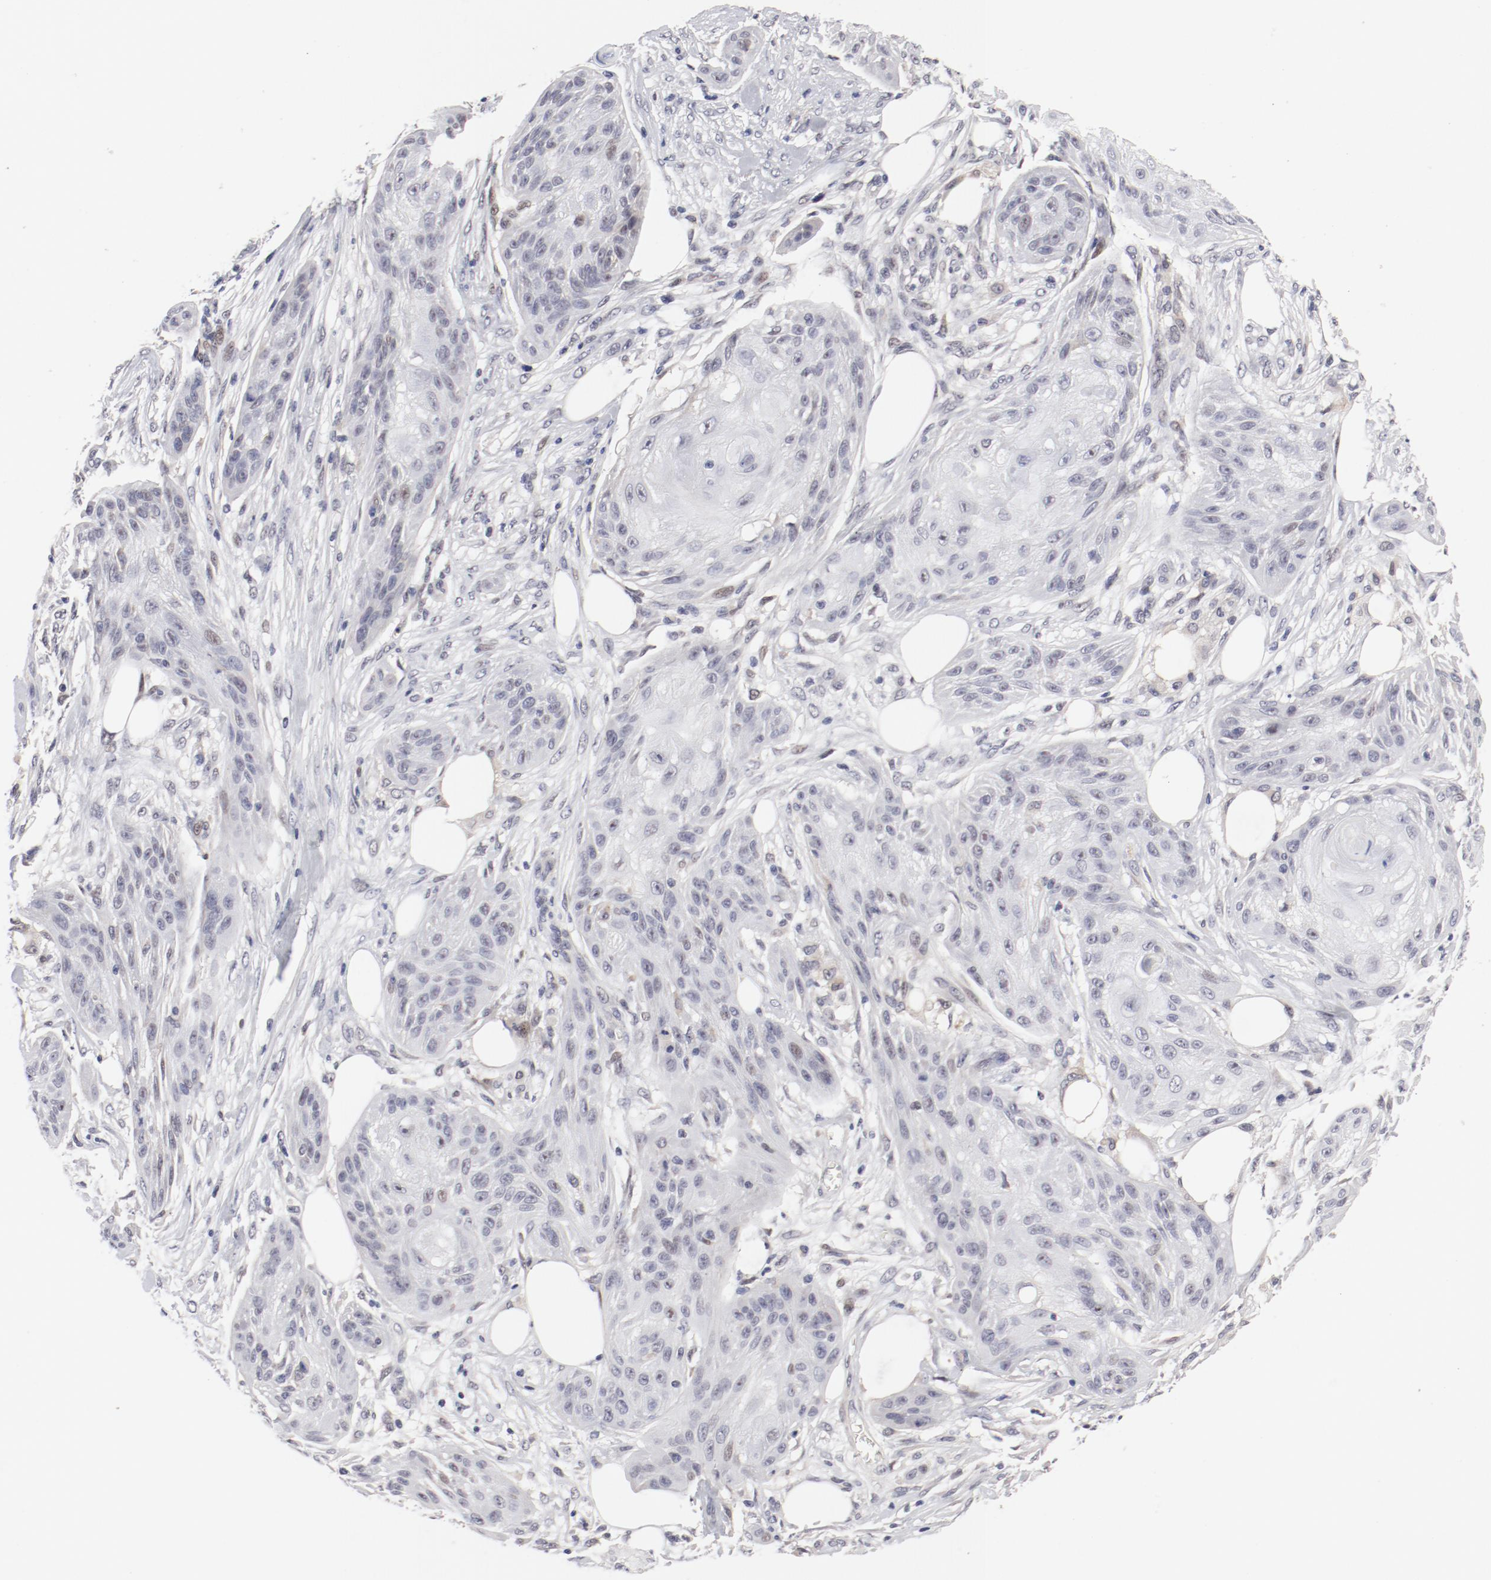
{"staining": {"intensity": "negative", "quantity": "none", "location": "none"}, "tissue": "skin cancer", "cell_type": "Tumor cells", "image_type": "cancer", "snomed": [{"axis": "morphology", "description": "Squamous cell carcinoma, NOS"}, {"axis": "topography", "description": "Skin"}], "caption": "There is no significant staining in tumor cells of skin cancer. Brightfield microscopy of immunohistochemistry stained with DAB (brown) and hematoxylin (blue), captured at high magnification.", "gene": "FSCB", "patient": {"sex": "female", "age": 88}}